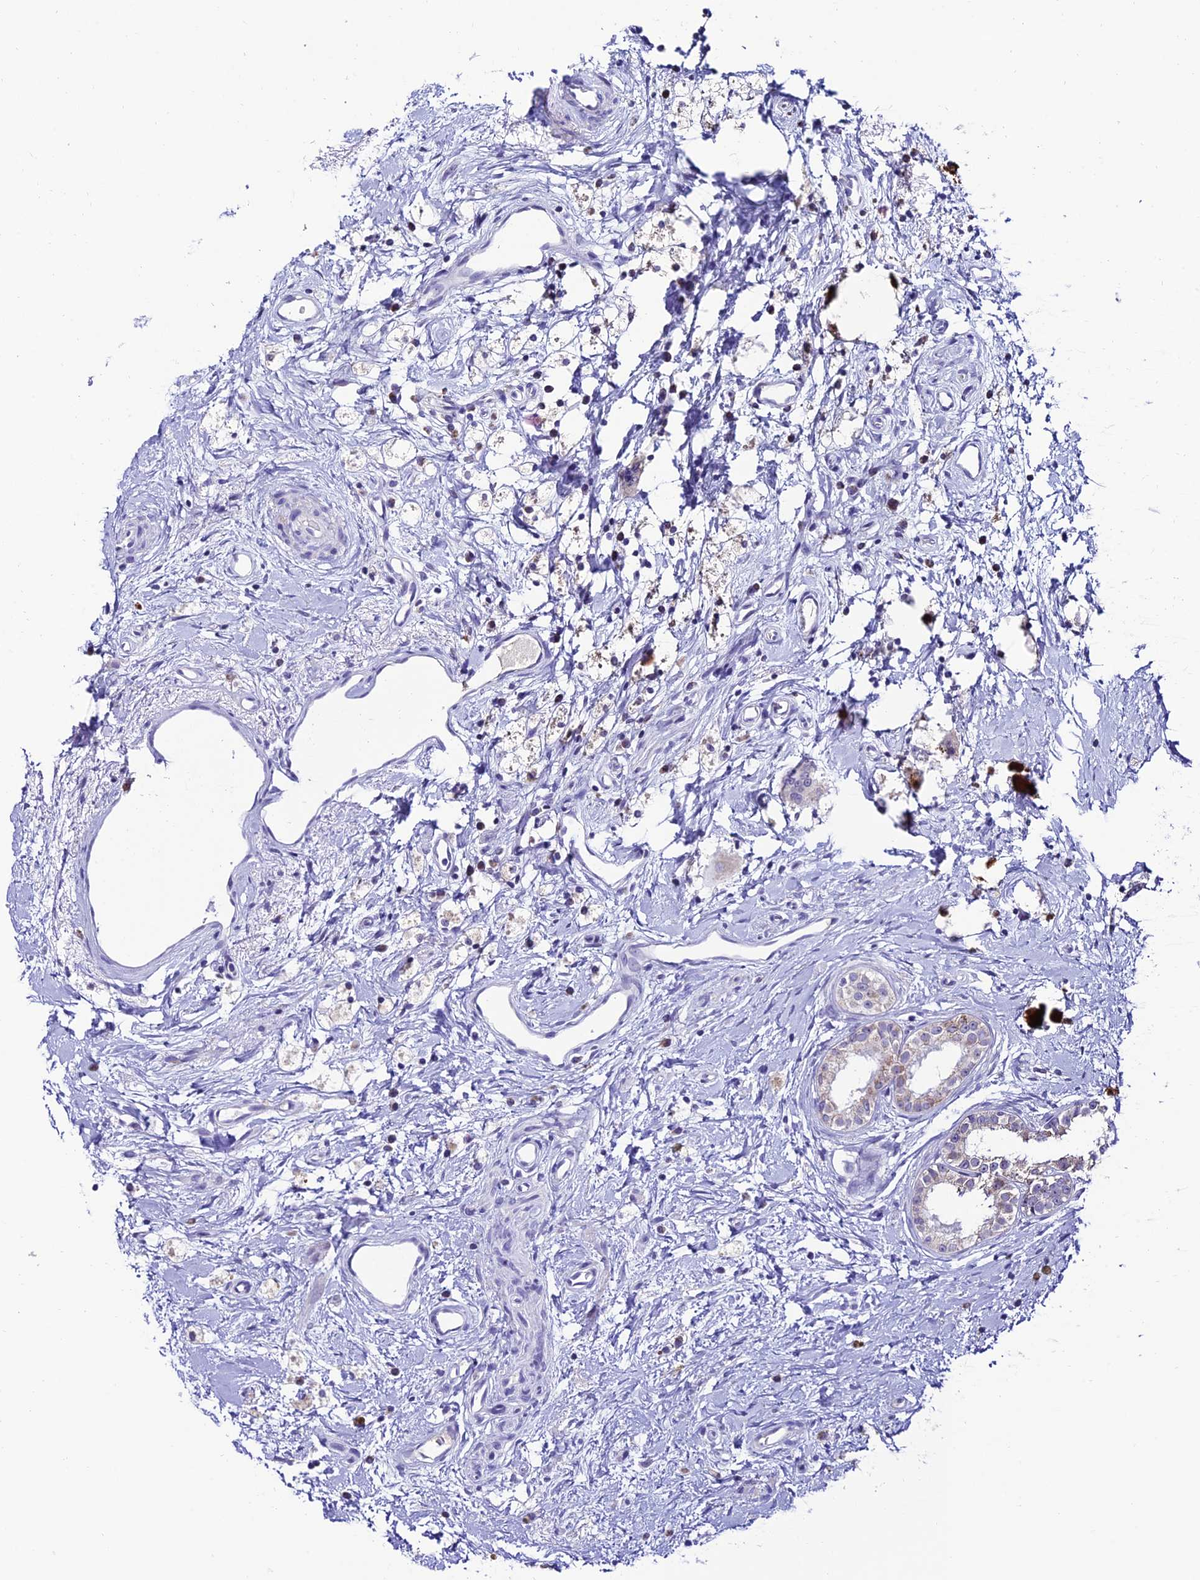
{"staining": {"intensity": "weak", "quantity": "<25%", "location": "cytoplasmic/membranous"}, "tissue": "epididymis", "cell_type": "Glandular cells", "image_type": "normal", "snomed": [{"axis": "morphology", "description": "Normal tissue, NOS"}, {"axis": "topography", "description": "Epididymis"}], "caption": "A photomicrograph of human epididymis is negative for staining in glandular cells. (DAB (3,3'-diaminobenzidine) immunohistochemistry visualized using brightfield microscopy, high magnification).", "gene": "SLC10A1", "patient": {"sex": "male", "age": 80}}